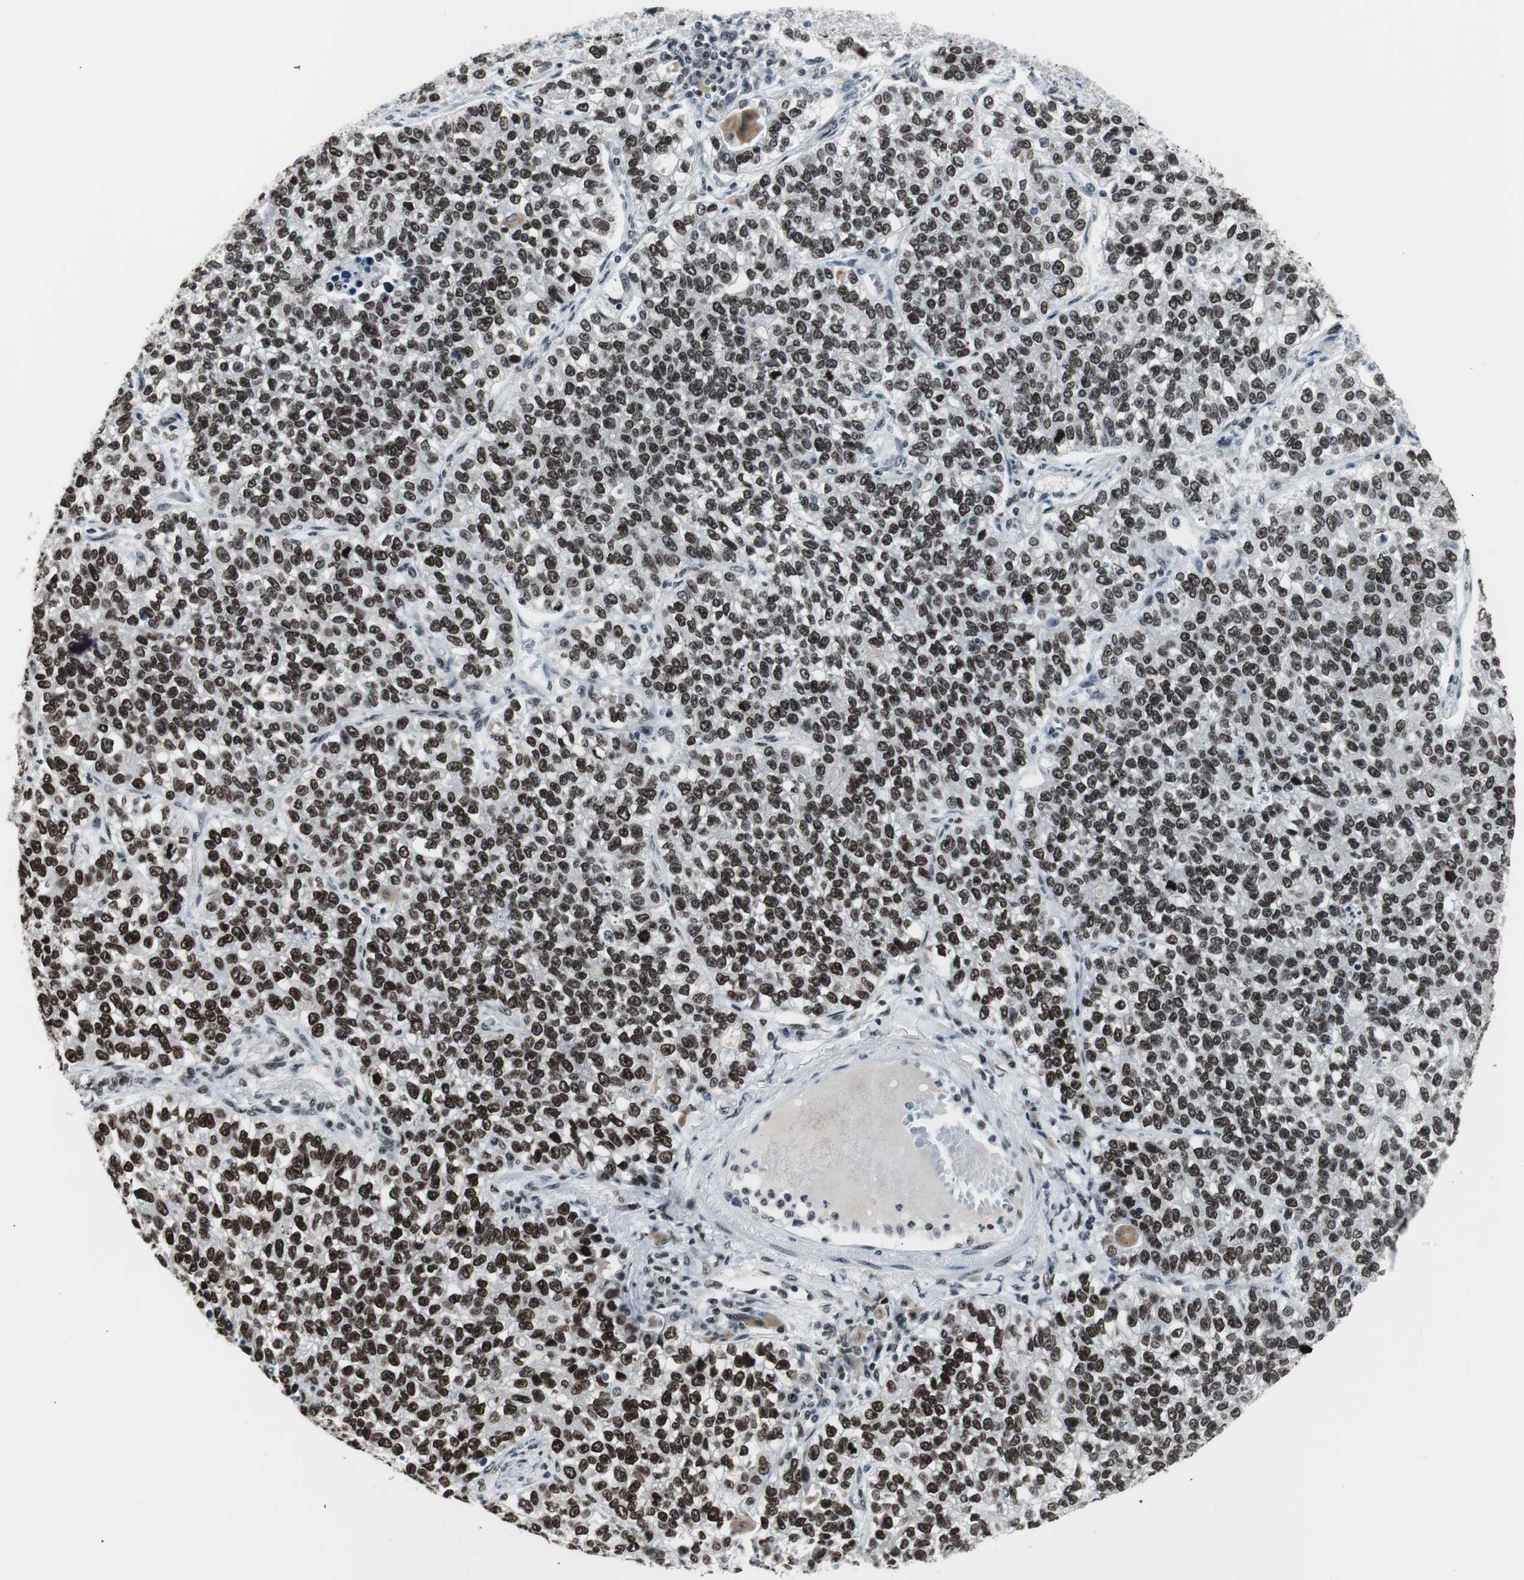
{"staining": {"intensity": "strong", "quantity": ">75%", "location": "nuclear"}, "tissue": "lung cancer", "cell_type": "Tumor cells", "image_type": "cancer", "snomed": [{"axis": "morphology", "description": "Adenocarcinoma, NOS"}, {"axis": "topography", "description": "Lung"}], "caption": "This is an image of IHC staining of lung cancer (adenocarcinoma), which shows strong expression in the nuclear of tumor cells.", "gene": "XRCC1", "patient": {"sex": "male", "age": 49}}